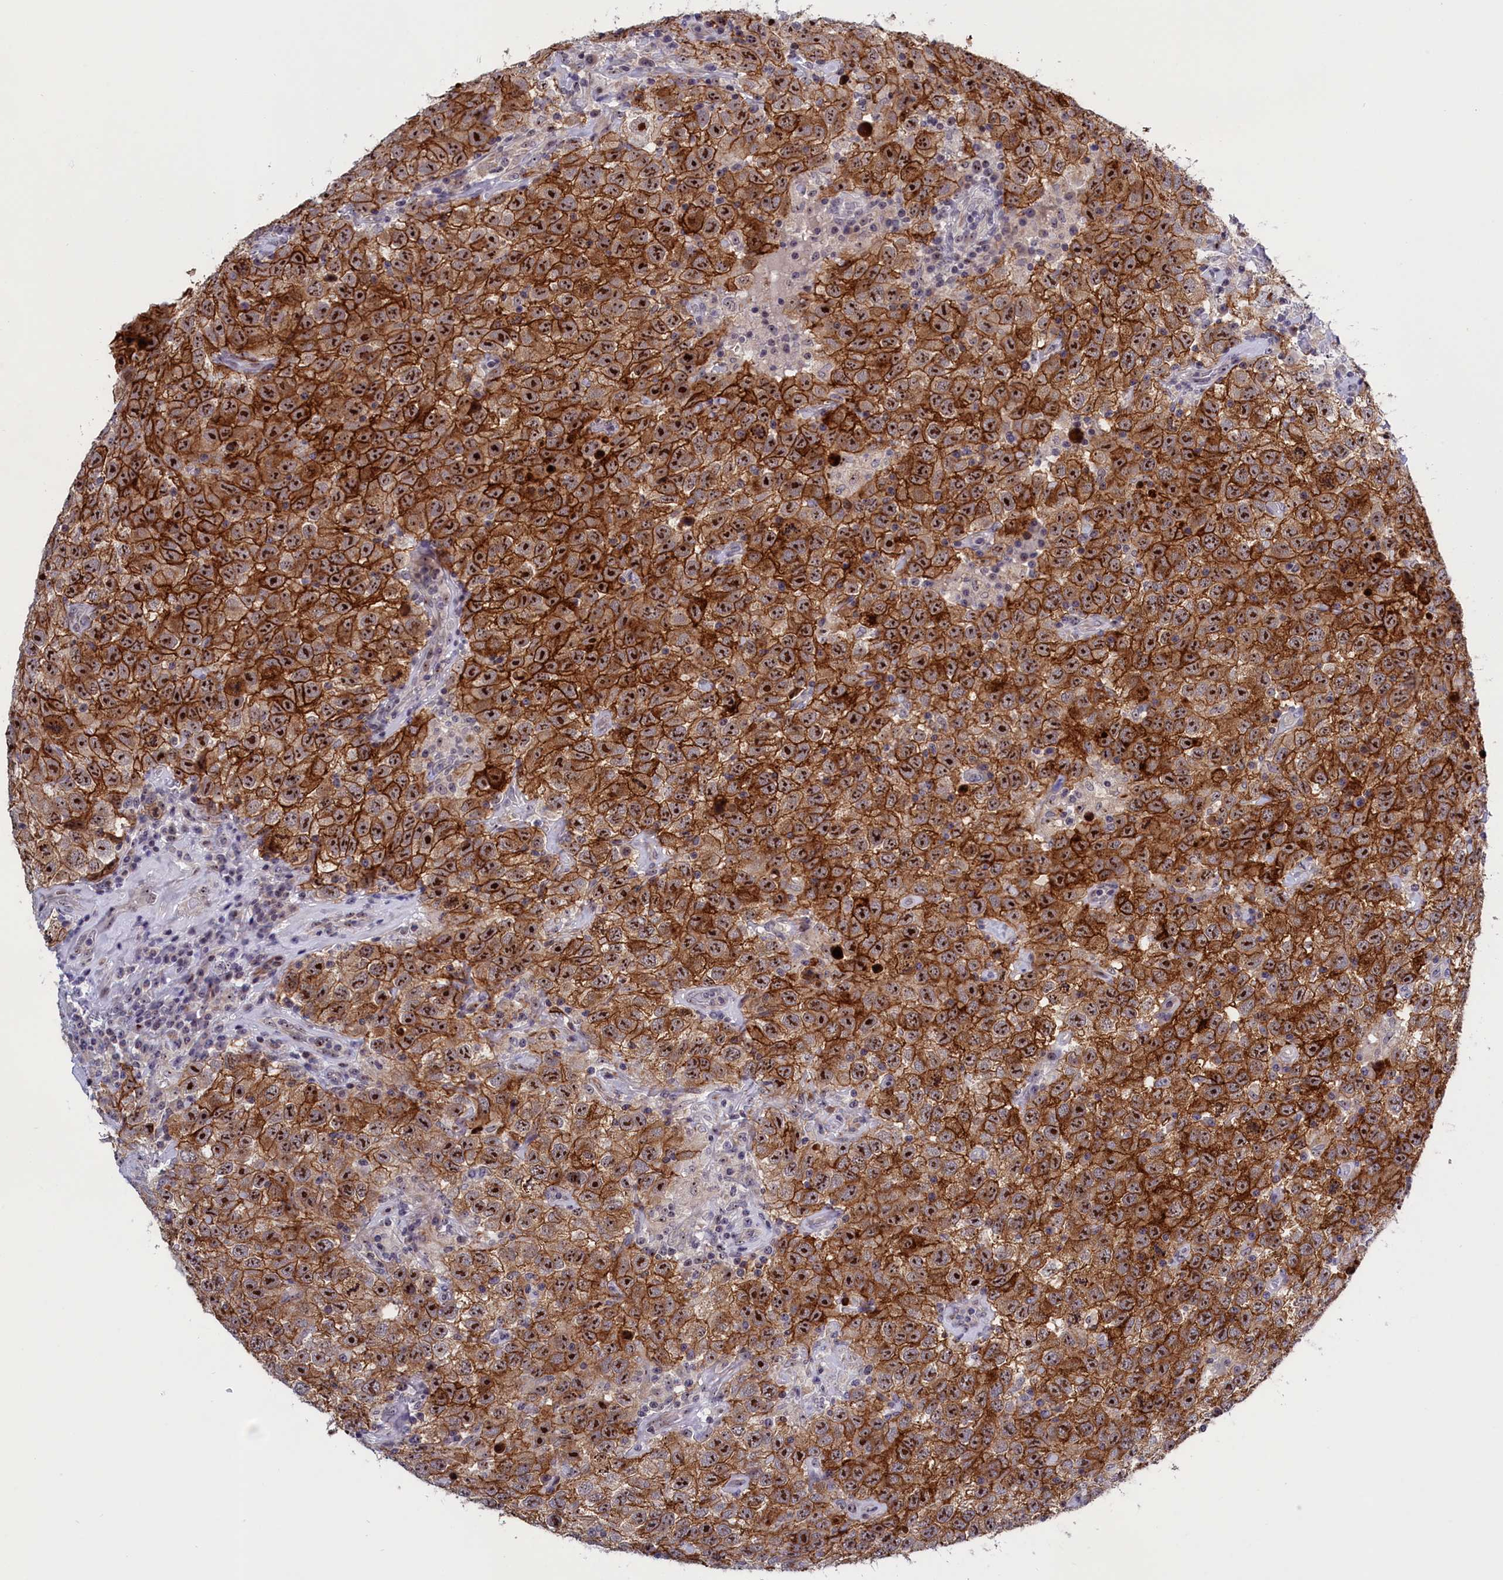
{"staining": {"intensity": "strong", "quantity": ">75%", "location": "cytoplasmic/membranous,nuclear"}, "tissue": "testis cancer", "cell_type": "Tumor cells", "image_type": "cancer", "snomed": [{"axis": "morphology", "description": "Seminoma, NOS"}, {"axis": "topography", "description": "Testis"}], "caption": "Brown immunohistochemical staining in testis cancer exhibits strong cytoplasmic/membranous and nuclear positivity in about >75% of tumor cells. Nuclei are stained in blue.", "gene": "PPAN", "patient": {"sex": "male", "age": 41}}